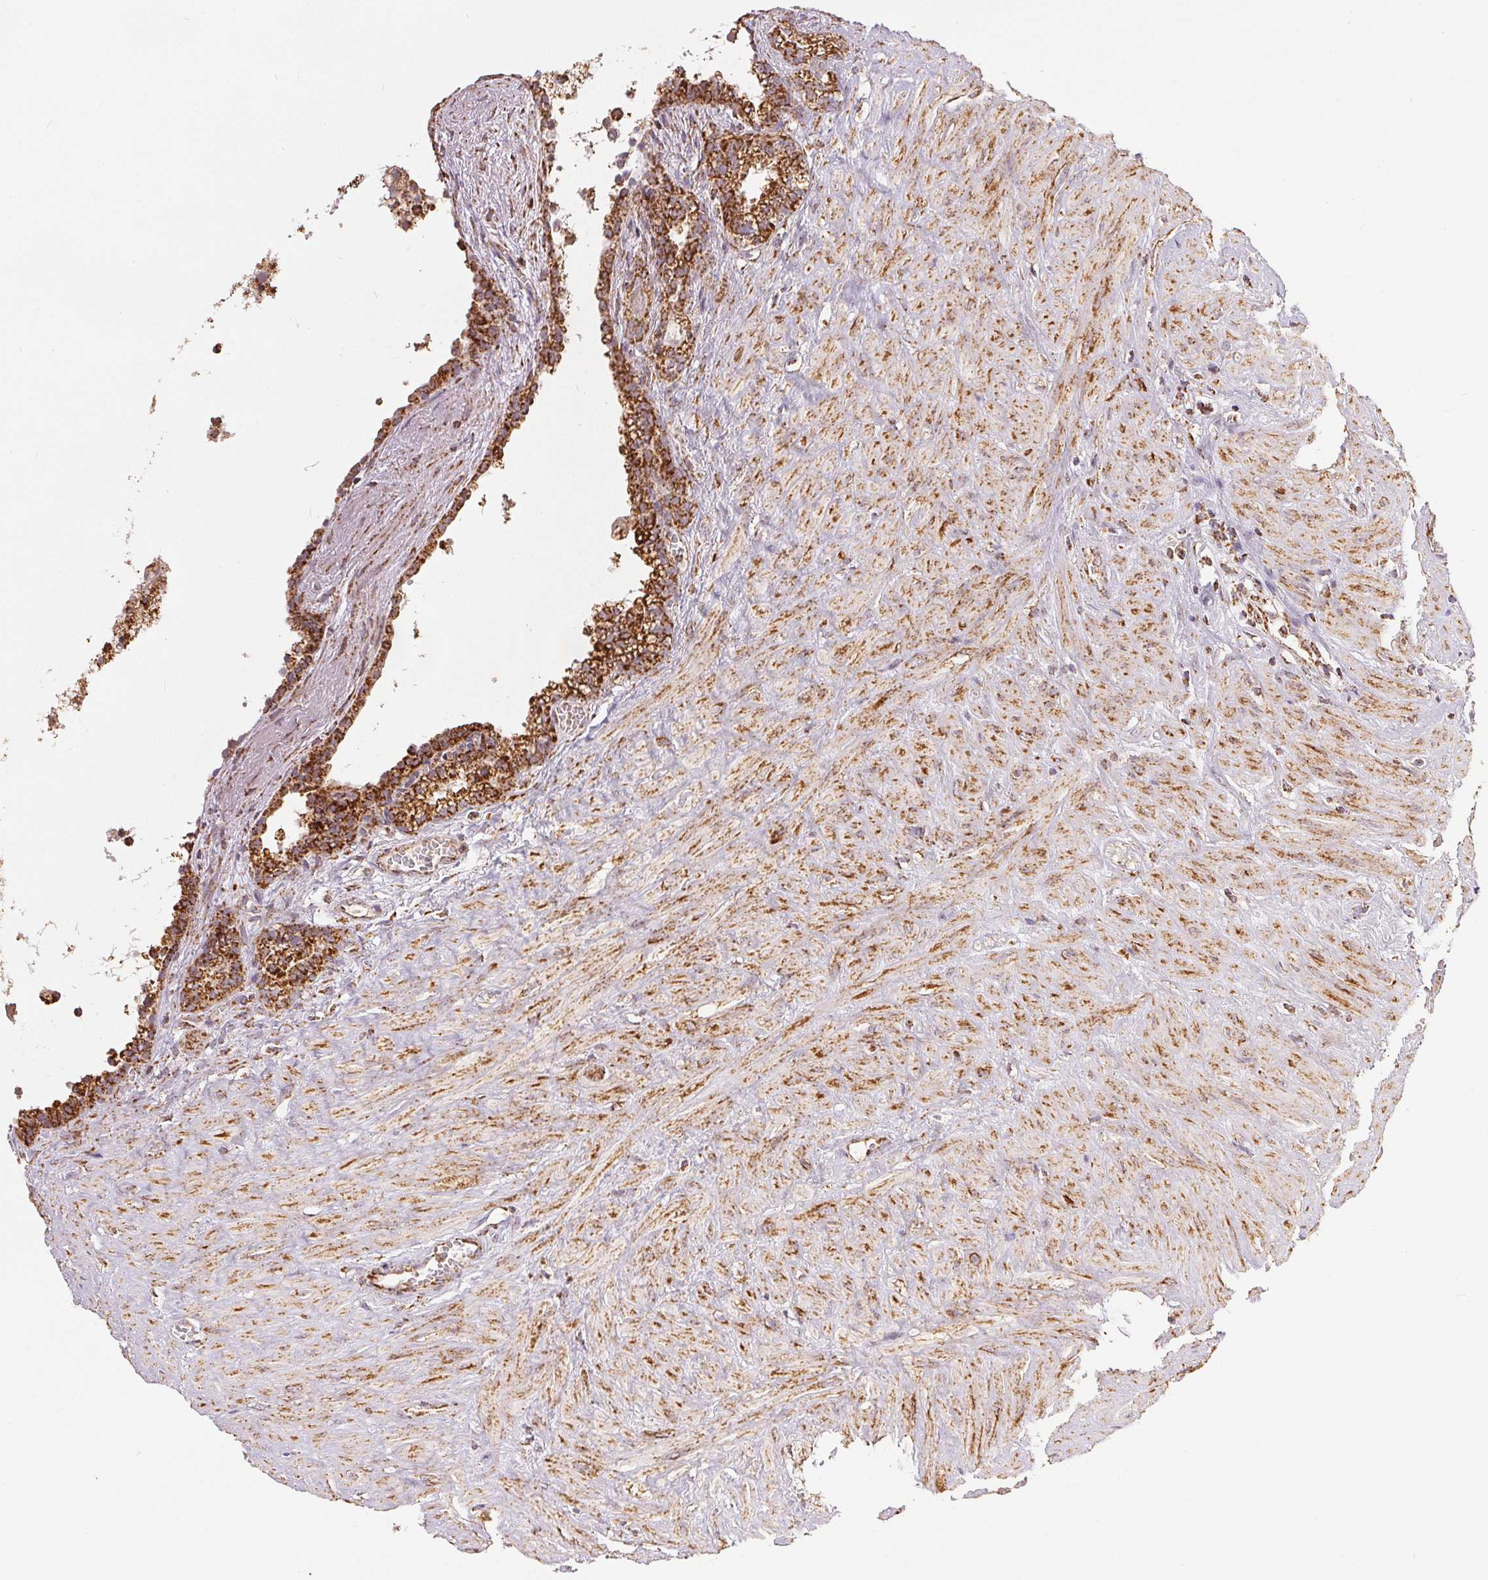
{"staining": {"intensity": "moderate", "quantity": ">75%", "location": "cytoplasmic/membranous"}, "tissue": "seminal vesicle", "cell_type": "Glandular cells", "image_type": "normal", "snomed": [{"axis": "morphology", "description": "Normal tissue, NOS"}, {"axis": "topography", "description": "Seminal veicle"}], "caption": "This is an image of immunohistochemistry (IHC) staining of normal seminal vesicle, which shows moderate positivity in the cytoplasmic/membranous of glandular cells.", "gene": "SDHB", "patient": {"sex": "male", "age": 76}}